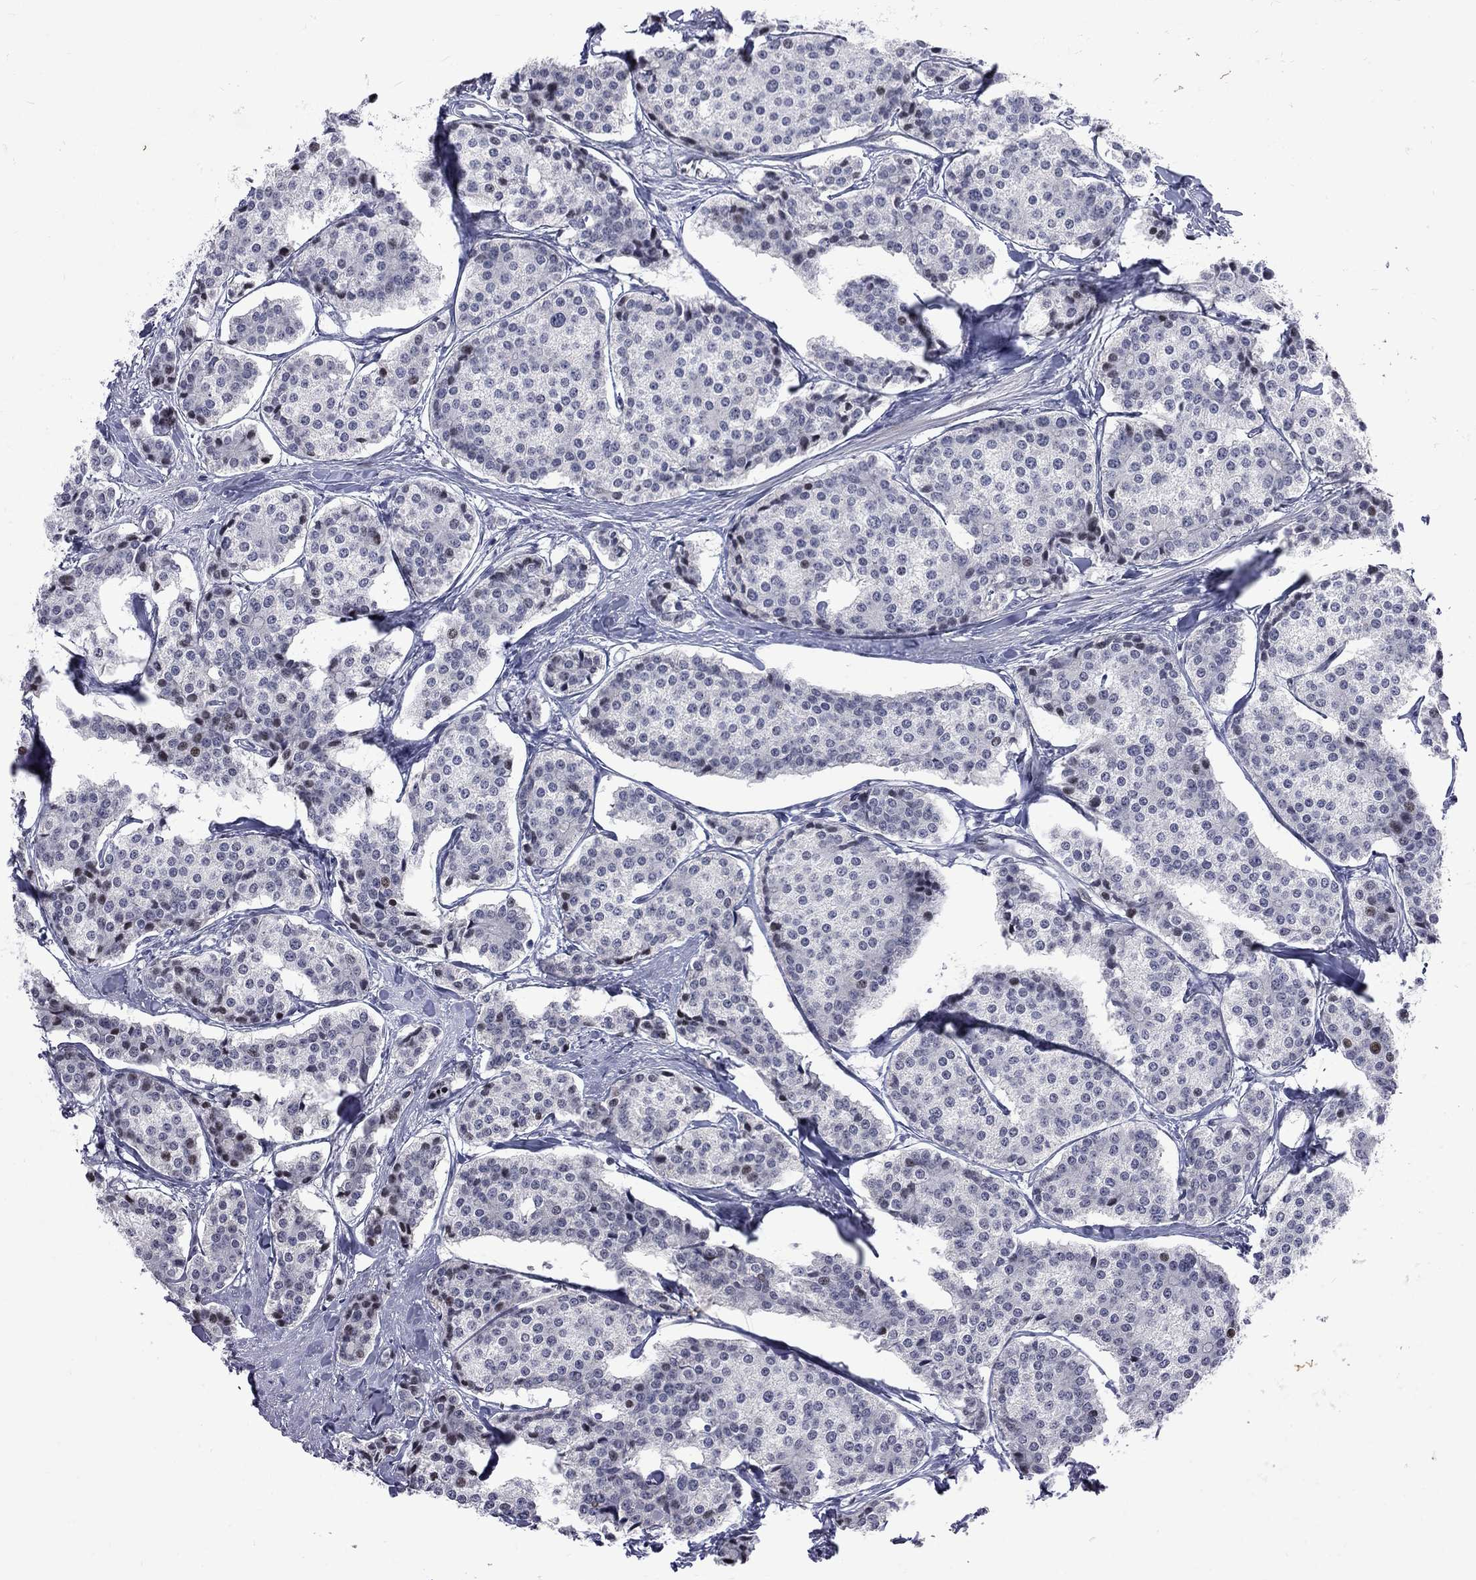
{"staining": {"intensity": "moderate", "quantity": "<25%", "location": "nuclear"}, "tissue": "carcinoid", "cell_type": "Tumor cells", "image_type": "cancer", "snomed": [{"axis": "morphology", "description": "Carcinoid, malignant, NOS"}, {"axis": "topography", "description": "Small intestine"}], "caption": "Protein expression analysis of carcinoid exhibits moderate nuclear positivity in approximately <25% of tumor cells. The protein of interest is shown in brown color, while the nuclei are stained blue.", "gene": "ZNF154", "patient": {"sex": "female", "age": 65}}